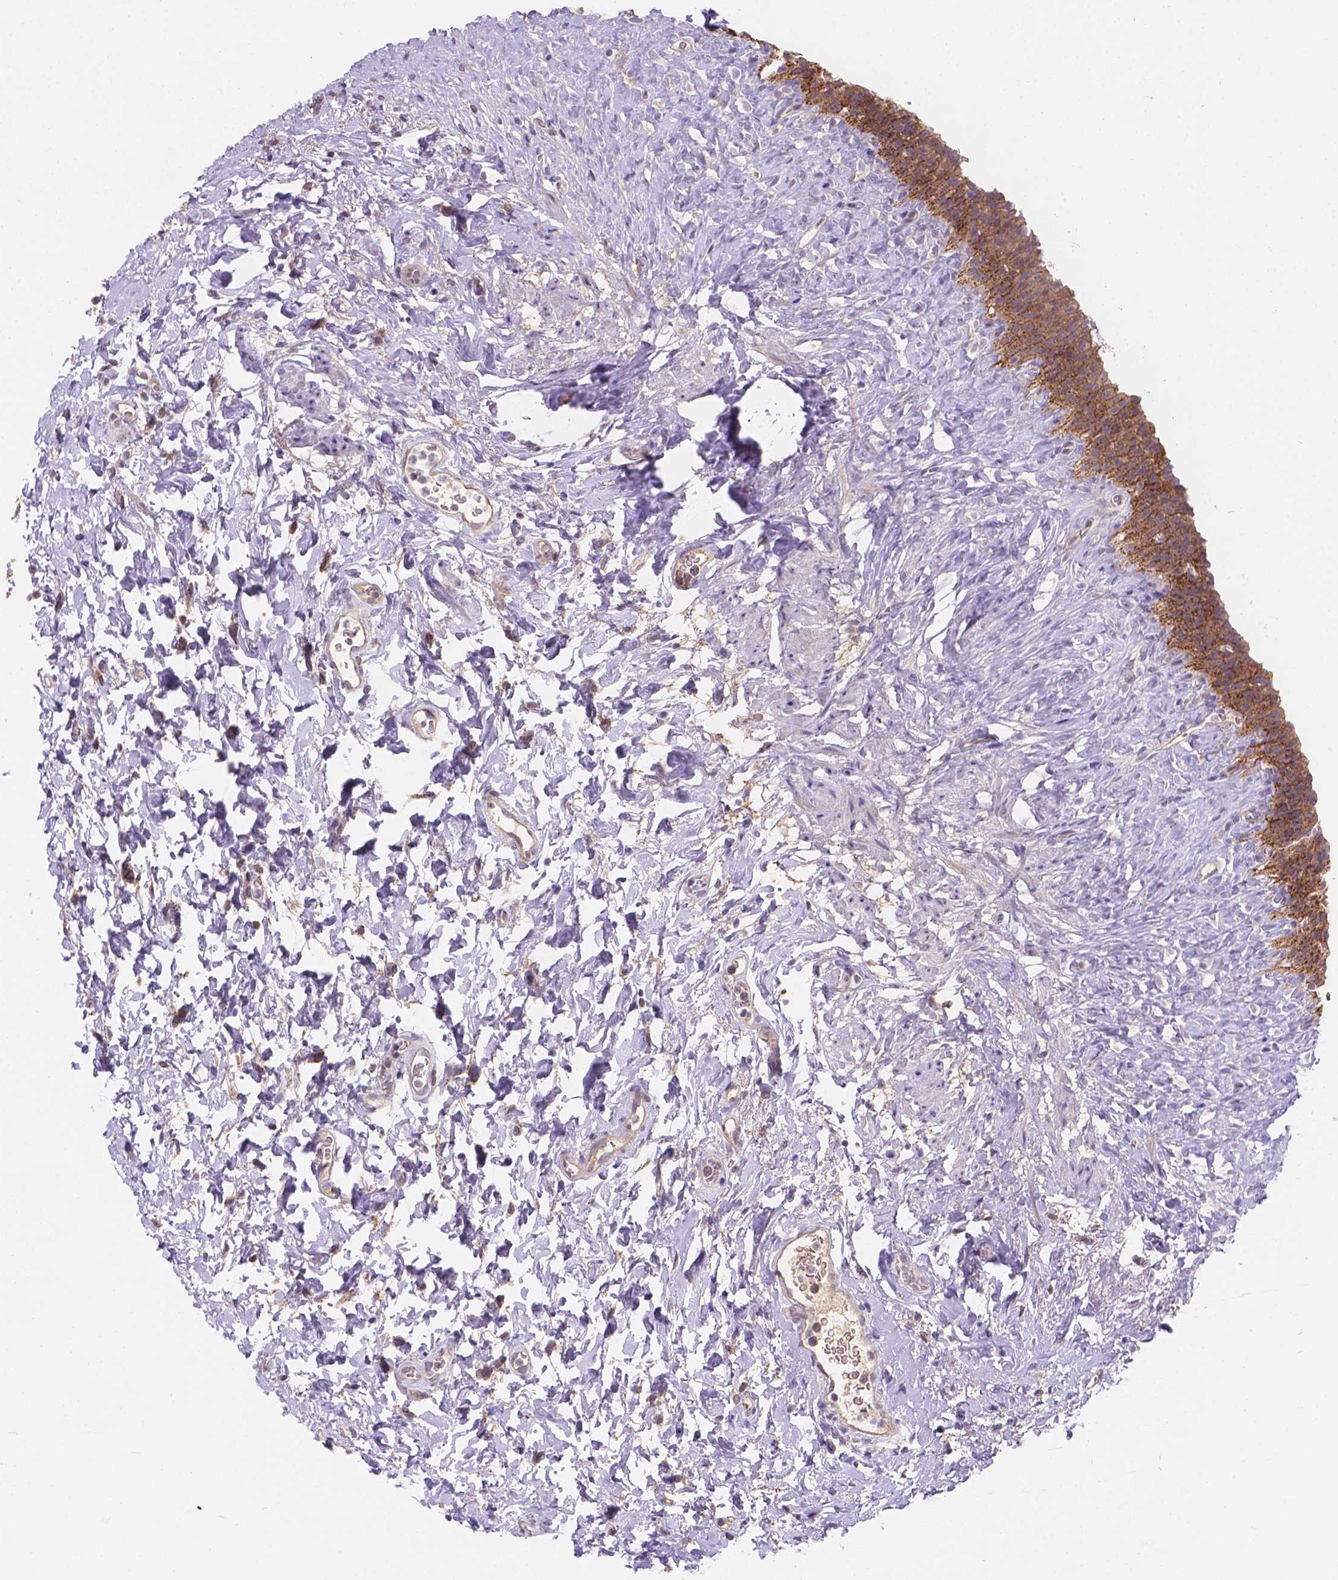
{"staining": {"intensity": "strong", "quantity": ">75%", "location": "cytoplasmic/membranous"}, "tissue": "urinary bladder", "cell_type": "Urothelial cells", "image_type": "normal", "snomed": [{"axis": "morphology", "description": "Normal tissue, NOS"}, {"axis": "topography", "description": "Urinary bladder"}], "caption": "Immunohistochemistry (IHC) micrograph of benign urinary bladder stained for a protein (brown), which reveals high levels of strong cytoplasmic/membranous positivity in about >75% of urothelial cells.", "gene": "CDK10", "patient": {"sex": "male", "age": 76}}